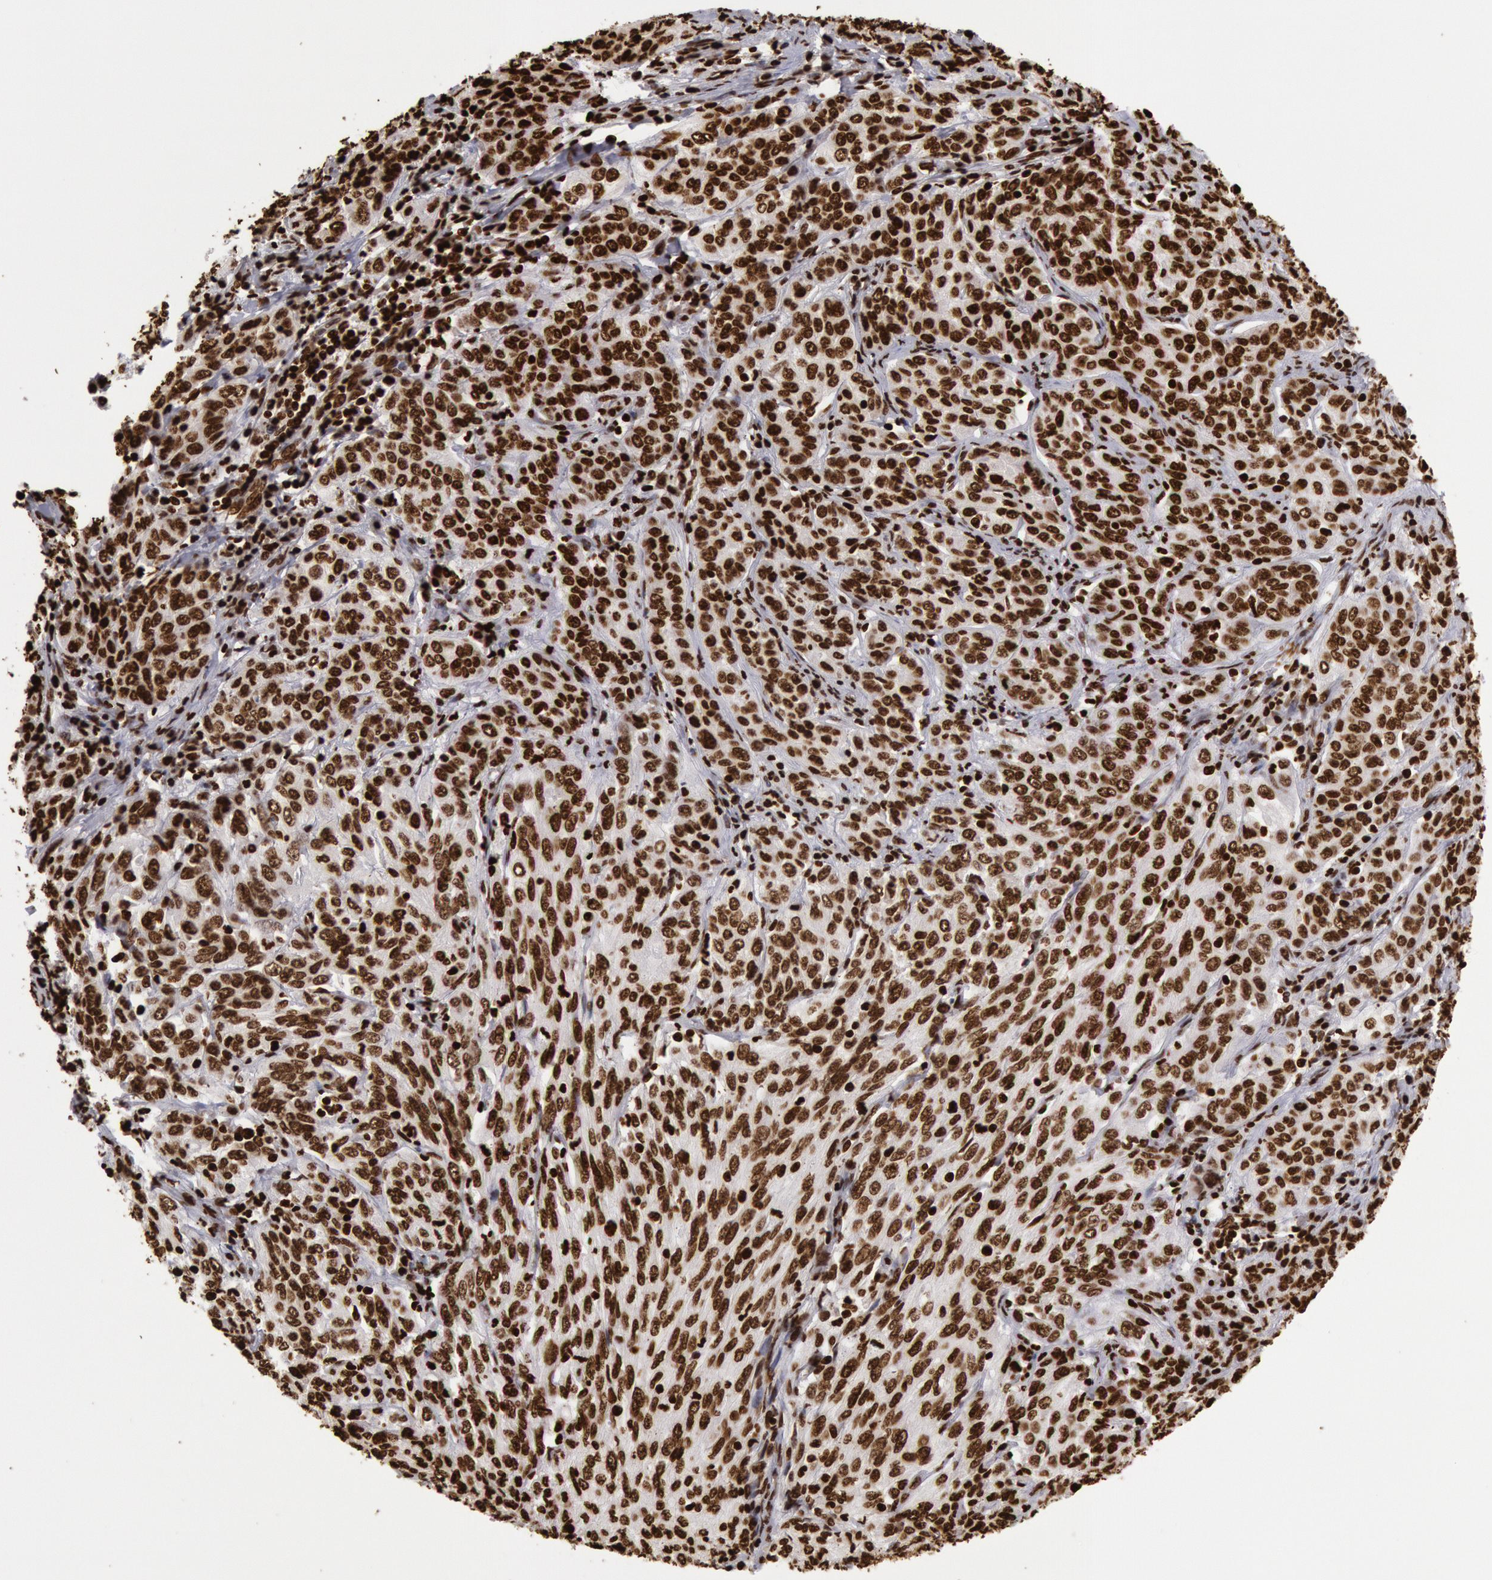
{"staining": {"intensity": "strong", "quantity": ">75%", "location": "nuclear"}, "tissue": "cervical cancer", "cell_type": "Tumor cells", "image_type": "cancer", "snomed": [{"axis": "morphology", "description": "Squamous cell carcinoma, NOS"}, {"axis": "topography", "description": "Cervix"}], "caption": "Brown immunohistochemical staining in squamous cell carcinoma (cervical) displays strong nuclear positivity in about >75% of tumor cells.", "gene": "H3-4", "patient": {"sex": "female", "age": 38}}